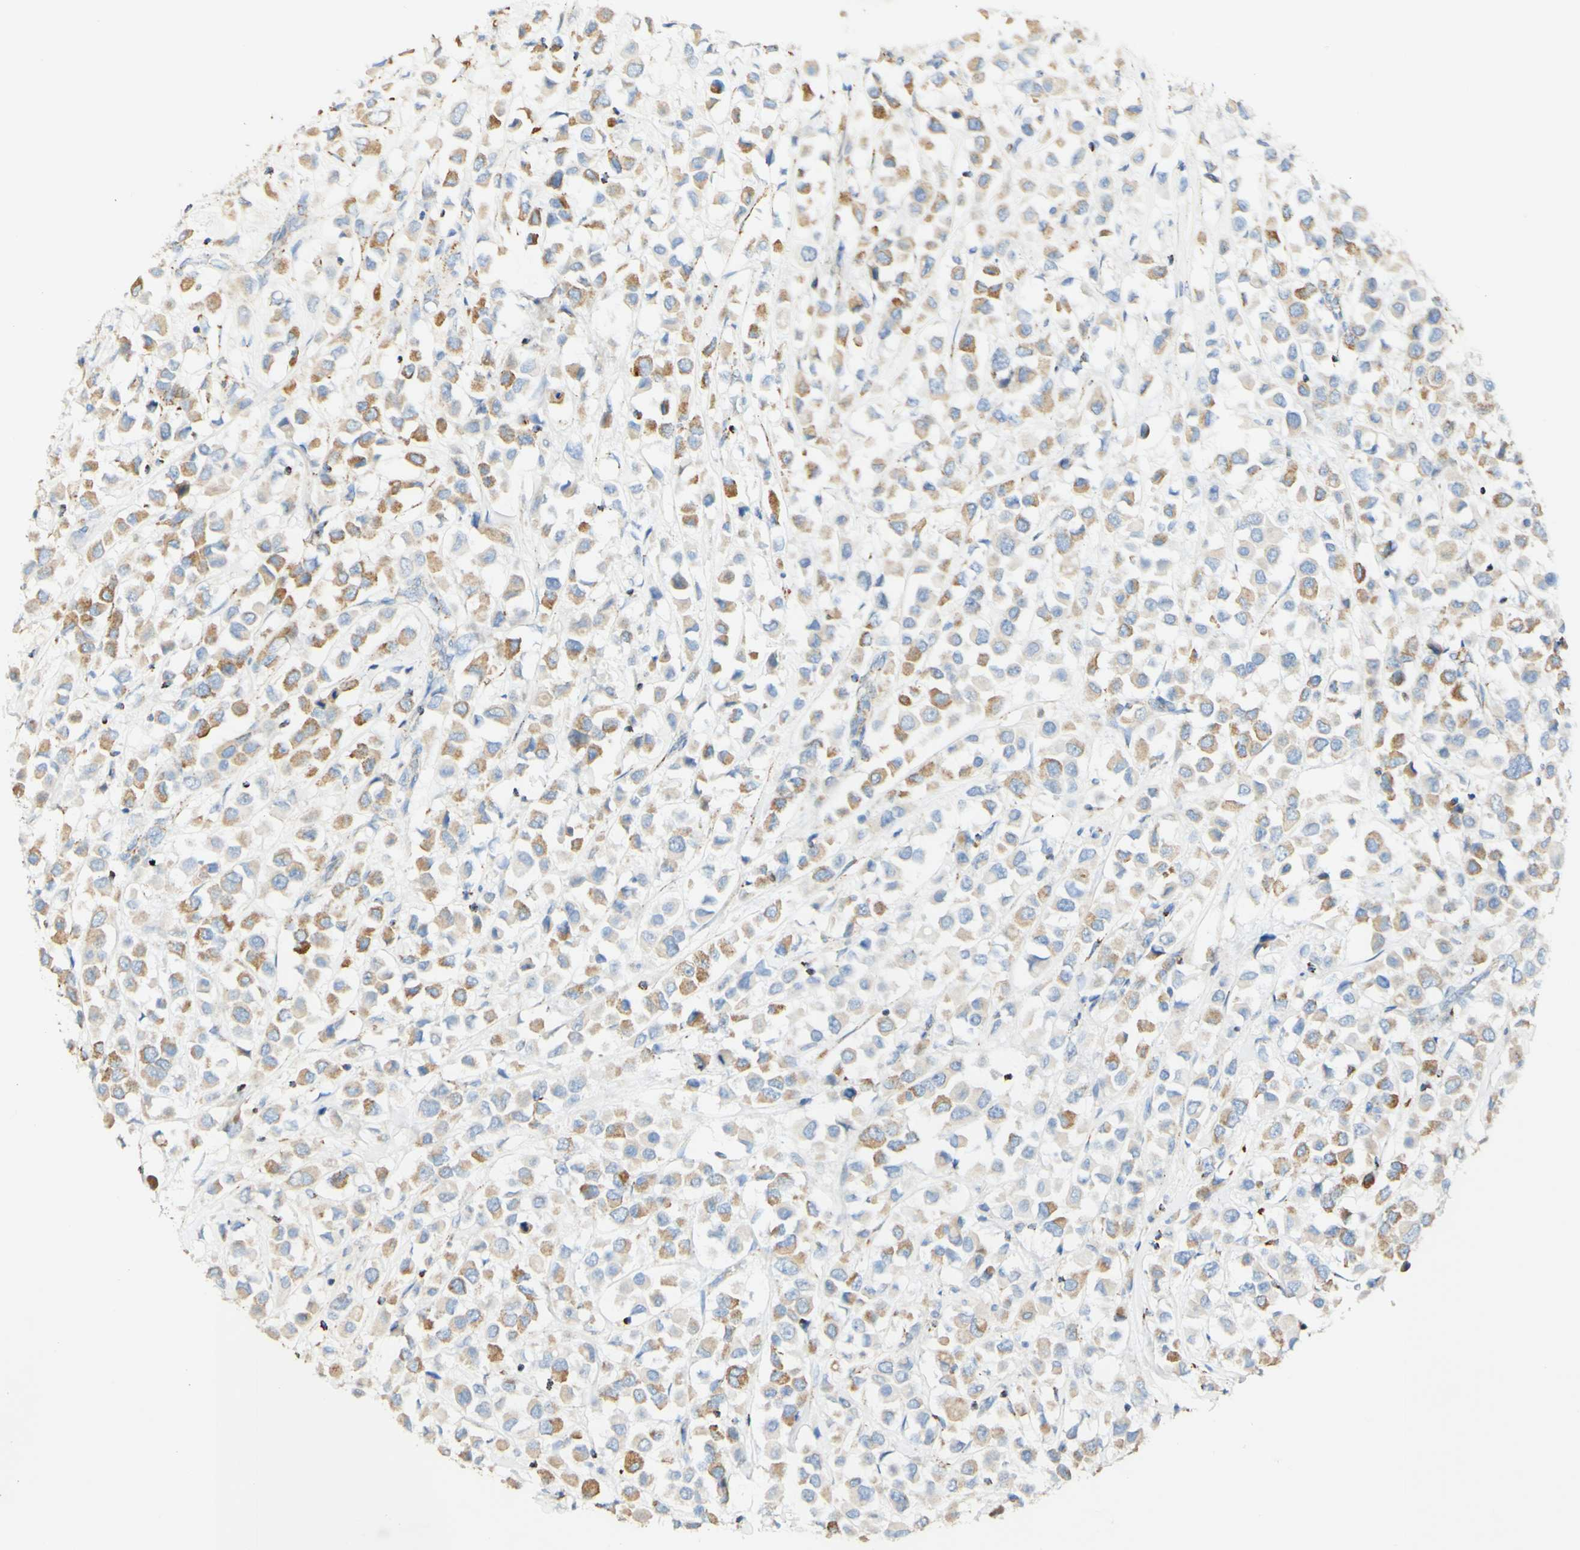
{"staining": {"intensity": "moderate", "quantity": ">75%", "location": "cytoplasmic/membranous"}, "tissue": "breast cancer", "cell_type": "Tumor cells", "image_type": "cancer", "snomed": [{"axis": "morphology", "description": "Duct carcinoma"}, {"axis": "topography", "description": "Breast"}], "caption": "This micrograph displays immunohistochemistry (IHC) staining of human breast intraductal carcinoma, with medium moderate cytoplasmic/membranous staining in about >75% of tumor cells.", "gene": "OXCT1", "patient": {"sex": "female", "age": 61}}